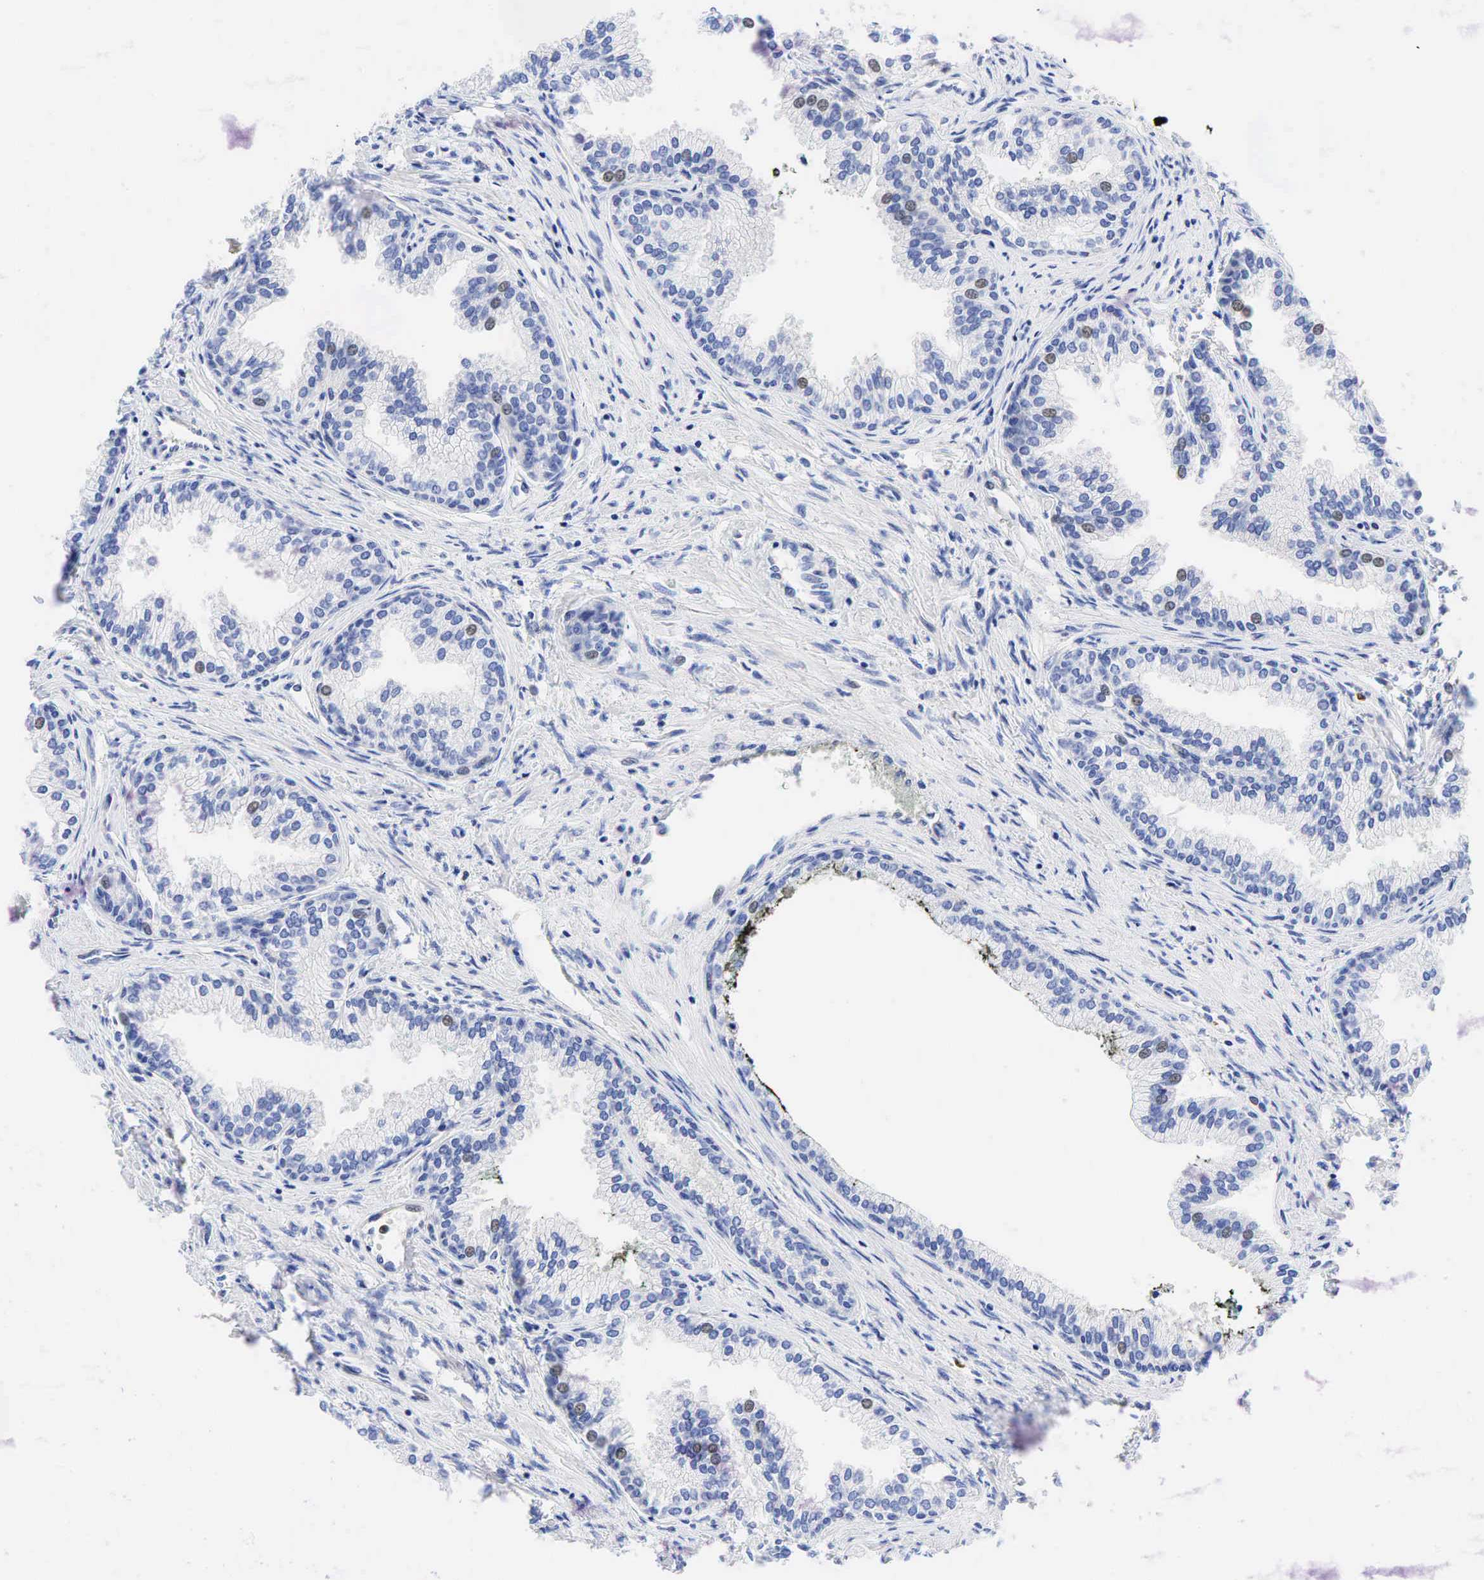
{"staining": {"intensity": "moderate", "quantity": "25%-75%", "location": "cytoplasmic/membranous"}, "tissue": "prostate", "cell_type": "Glandular cells", "image_type": "normal", "snomed": [{"axis": "morphology", "description": "Normal tissue, NOS"}, {"axis": "topography", "description": "Prostate"}], "caption": "Moderate cytoplasmic/membranous staining is appreciated in approximately 25%-75% of glandular cells in unremarkable prostate.", "gene": "TNFRSF8", "patient": {"sex": "male", "age": 68}}